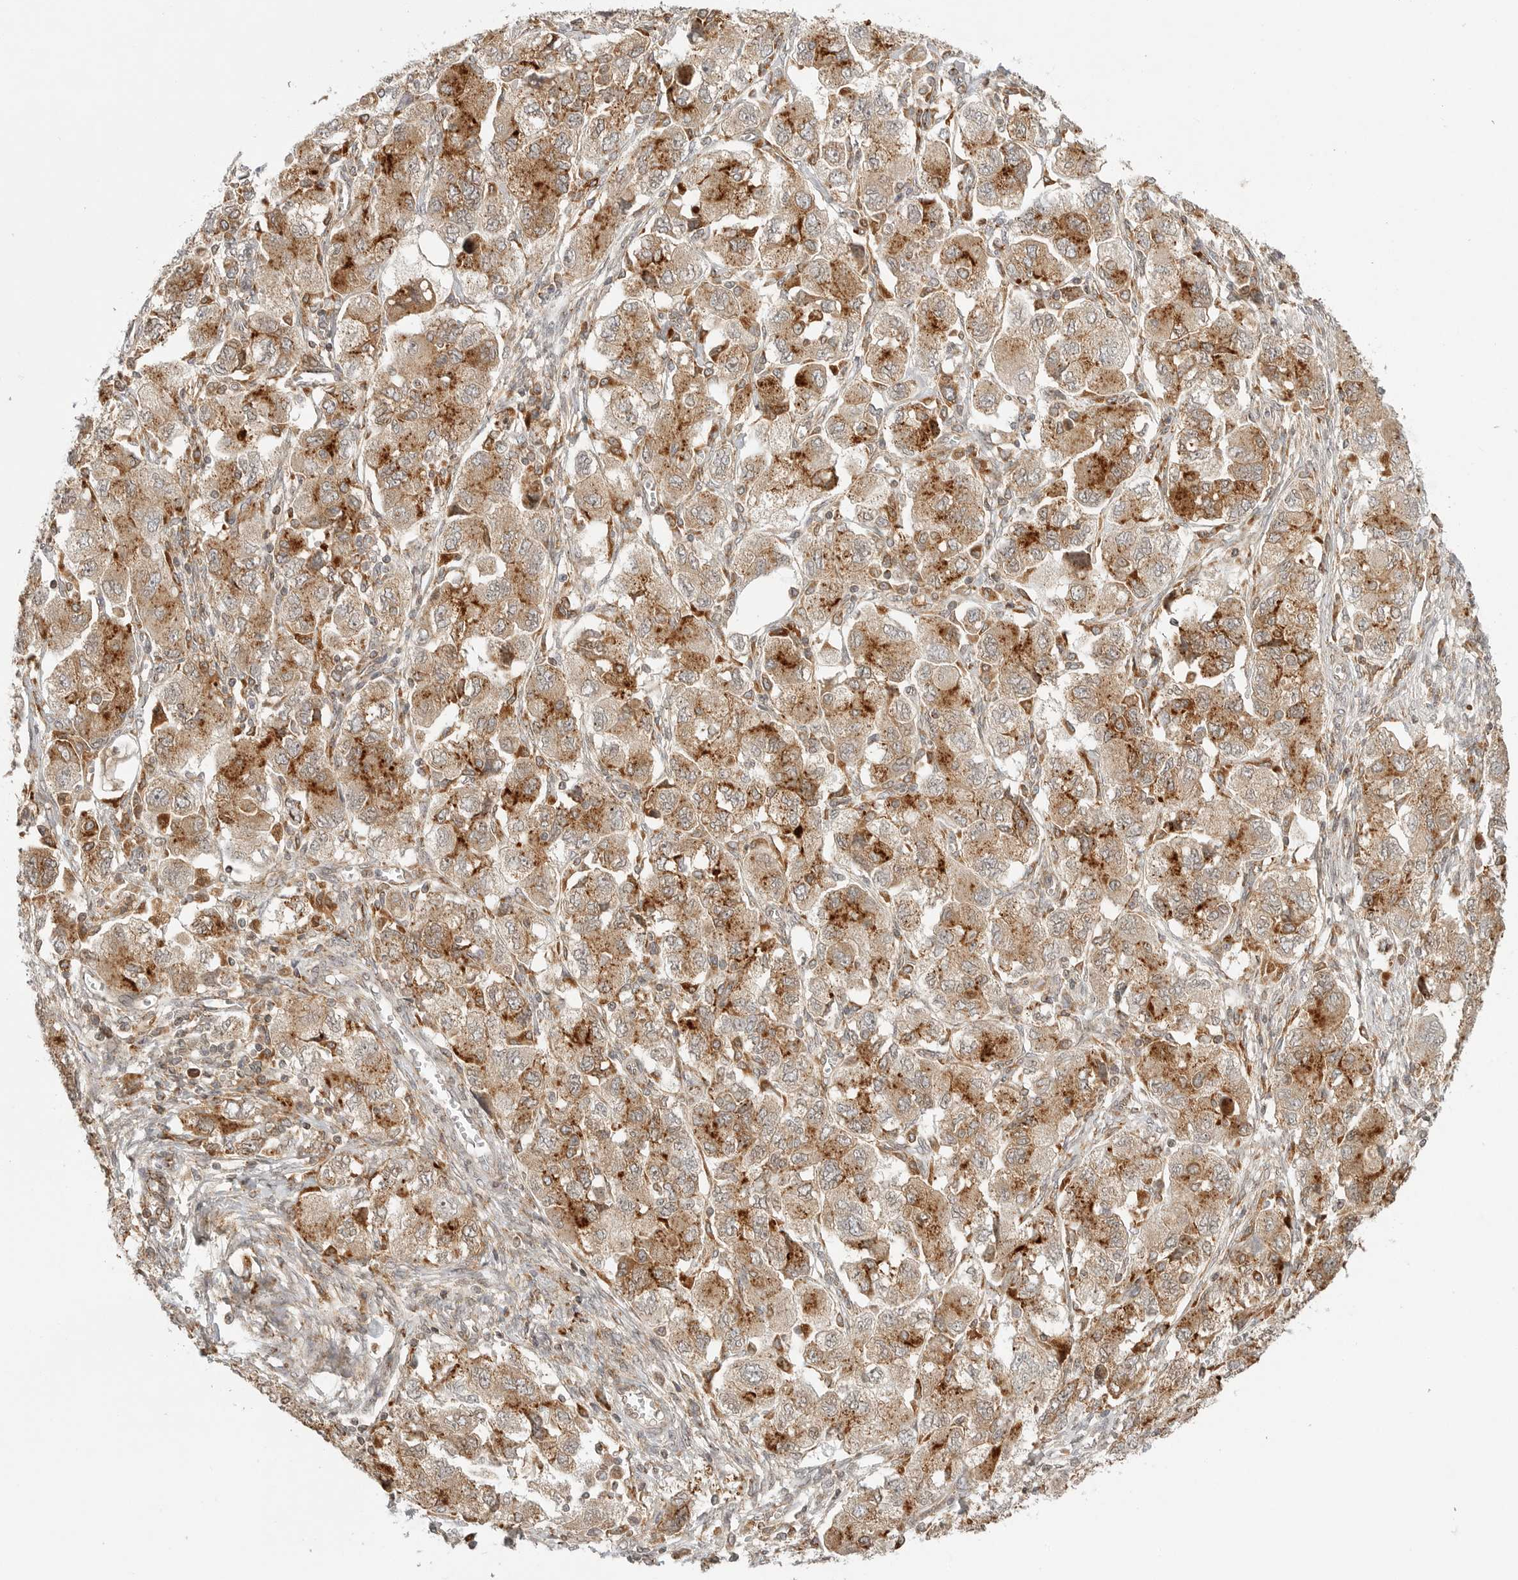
{"staining": {"intensity": "moderate", "quantity": ">75%", "location": "cytoplasmic/membranous"}, "tissue": "ovarian cancer", "cell_type": "Tumor cells", "image_type": "cancer", "snomed": [{"axis": "morphology", "description": "Carcinoma, NOS"}, {"axis": "morphology", "description": "Cystadenocarcinoma, serous, NOS"}, {"axis": "topography", "description": "Ovary"}], "caption": "Immunohistochemical staining of ovarian cancer (serous cystadenocarcinoma) exhibits moderate cytoplasmic/membranous protein staining in approximately >75% of tumor cells. Using DAB (3,3'-diaminobenzidine) (brown) and hematoxylin (blue) stains, captured at high magnification using brightfield microscopy.", "gene": "IDUA", "patient": {"sex": "female", "age": 69}}